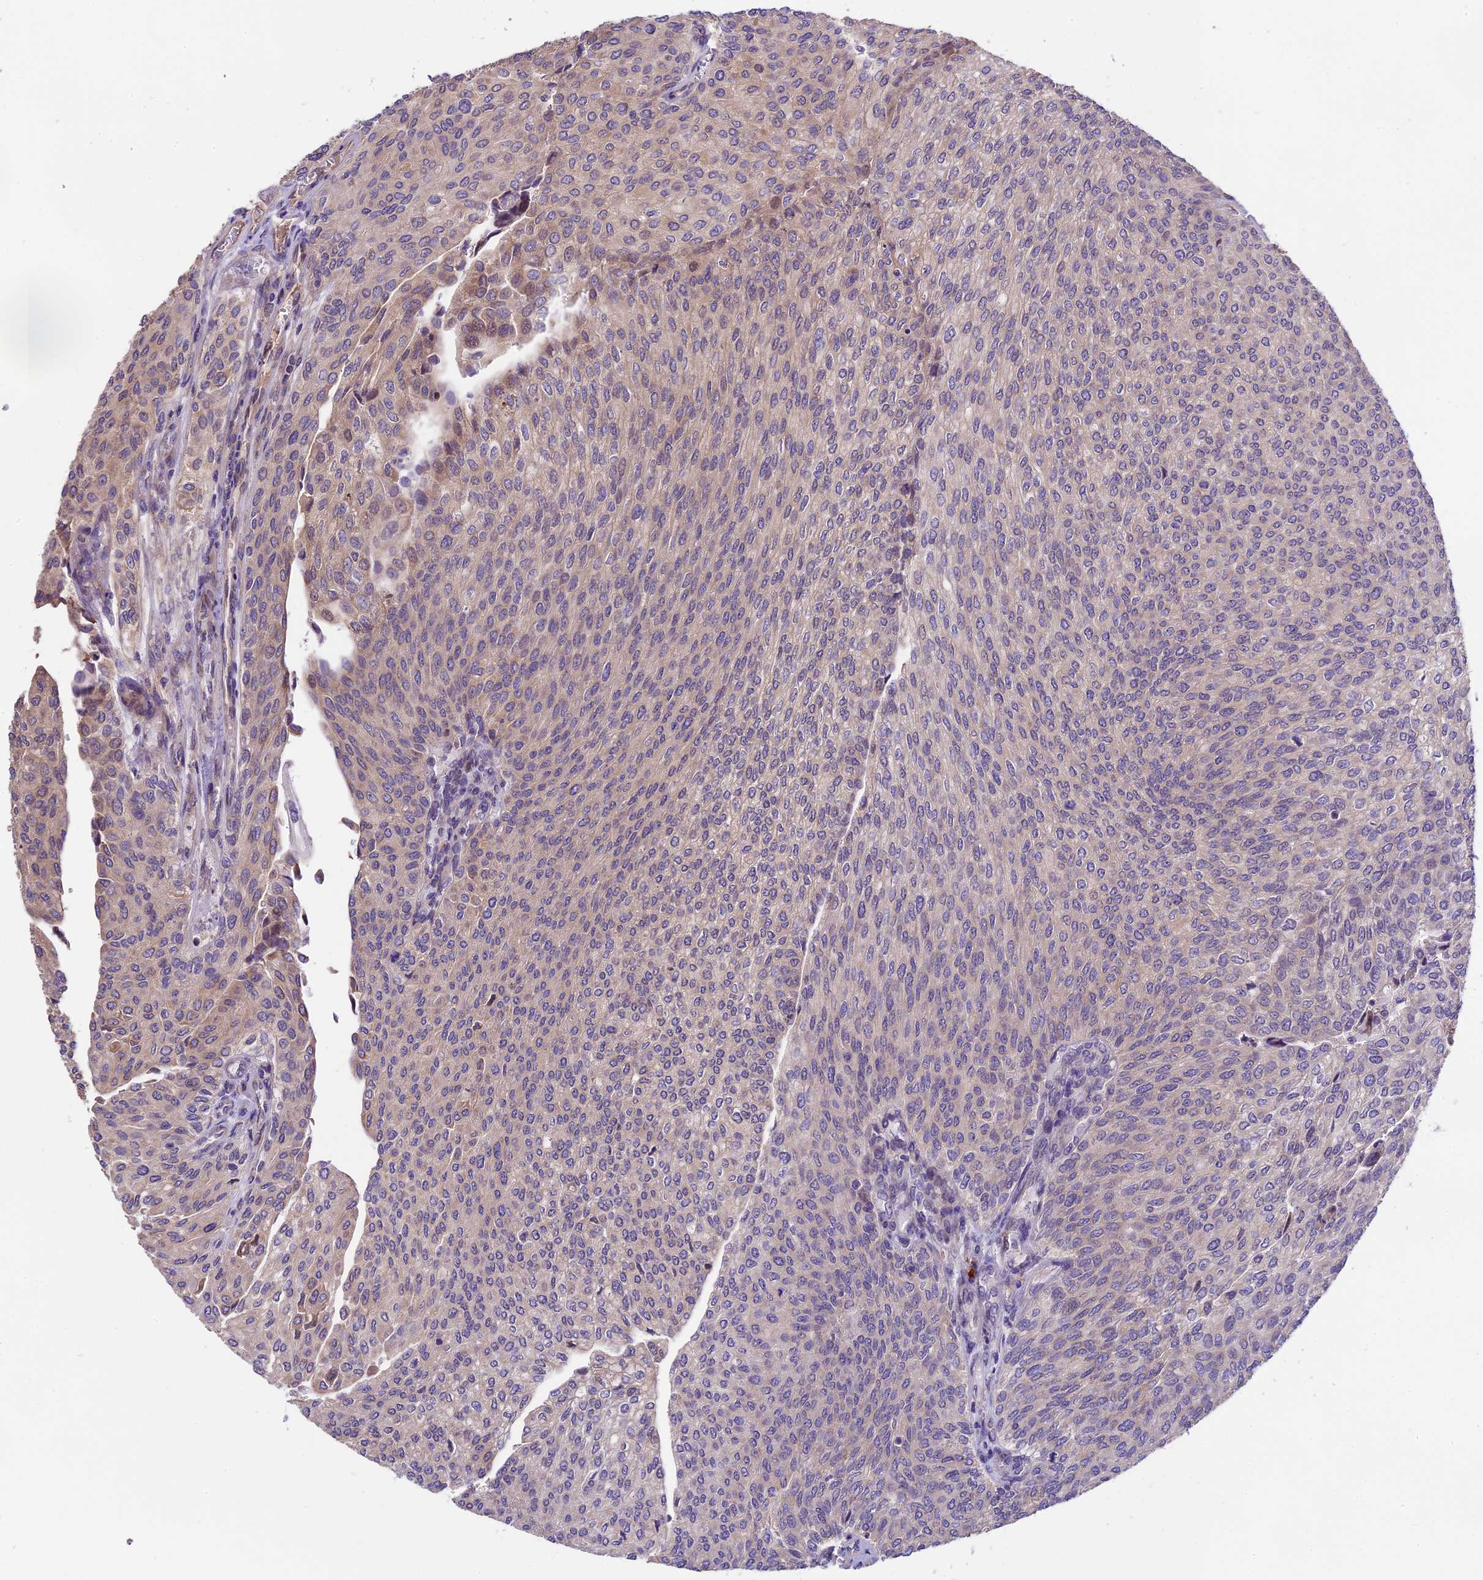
{"staining": {"intensity": "weak", "quantity": "25%-75%", "location": "cytoplasmic/membranous"}, "tissue": "urothelial cancer", "cell_type": "Tumor cells", "image_type": "cancer", "snomed": [{"axis": "morphology", "description": "Urothelial carcinoma, High grade"}, {"axis": "topography", "description": "Urinary bladder"}], "caption": "IHC histopathology image of neoplastic tissue: urothelial cancer stained using immunohistochemistry (IHC) reveals low levels of weak protein expression localized specifically in the cytoplasmic/membranous of tumor cells, appearing as a cytoplasmic/membranous brown color.", "gene": "ABCC10", "patient": {"sex": "female", "age": 79}}